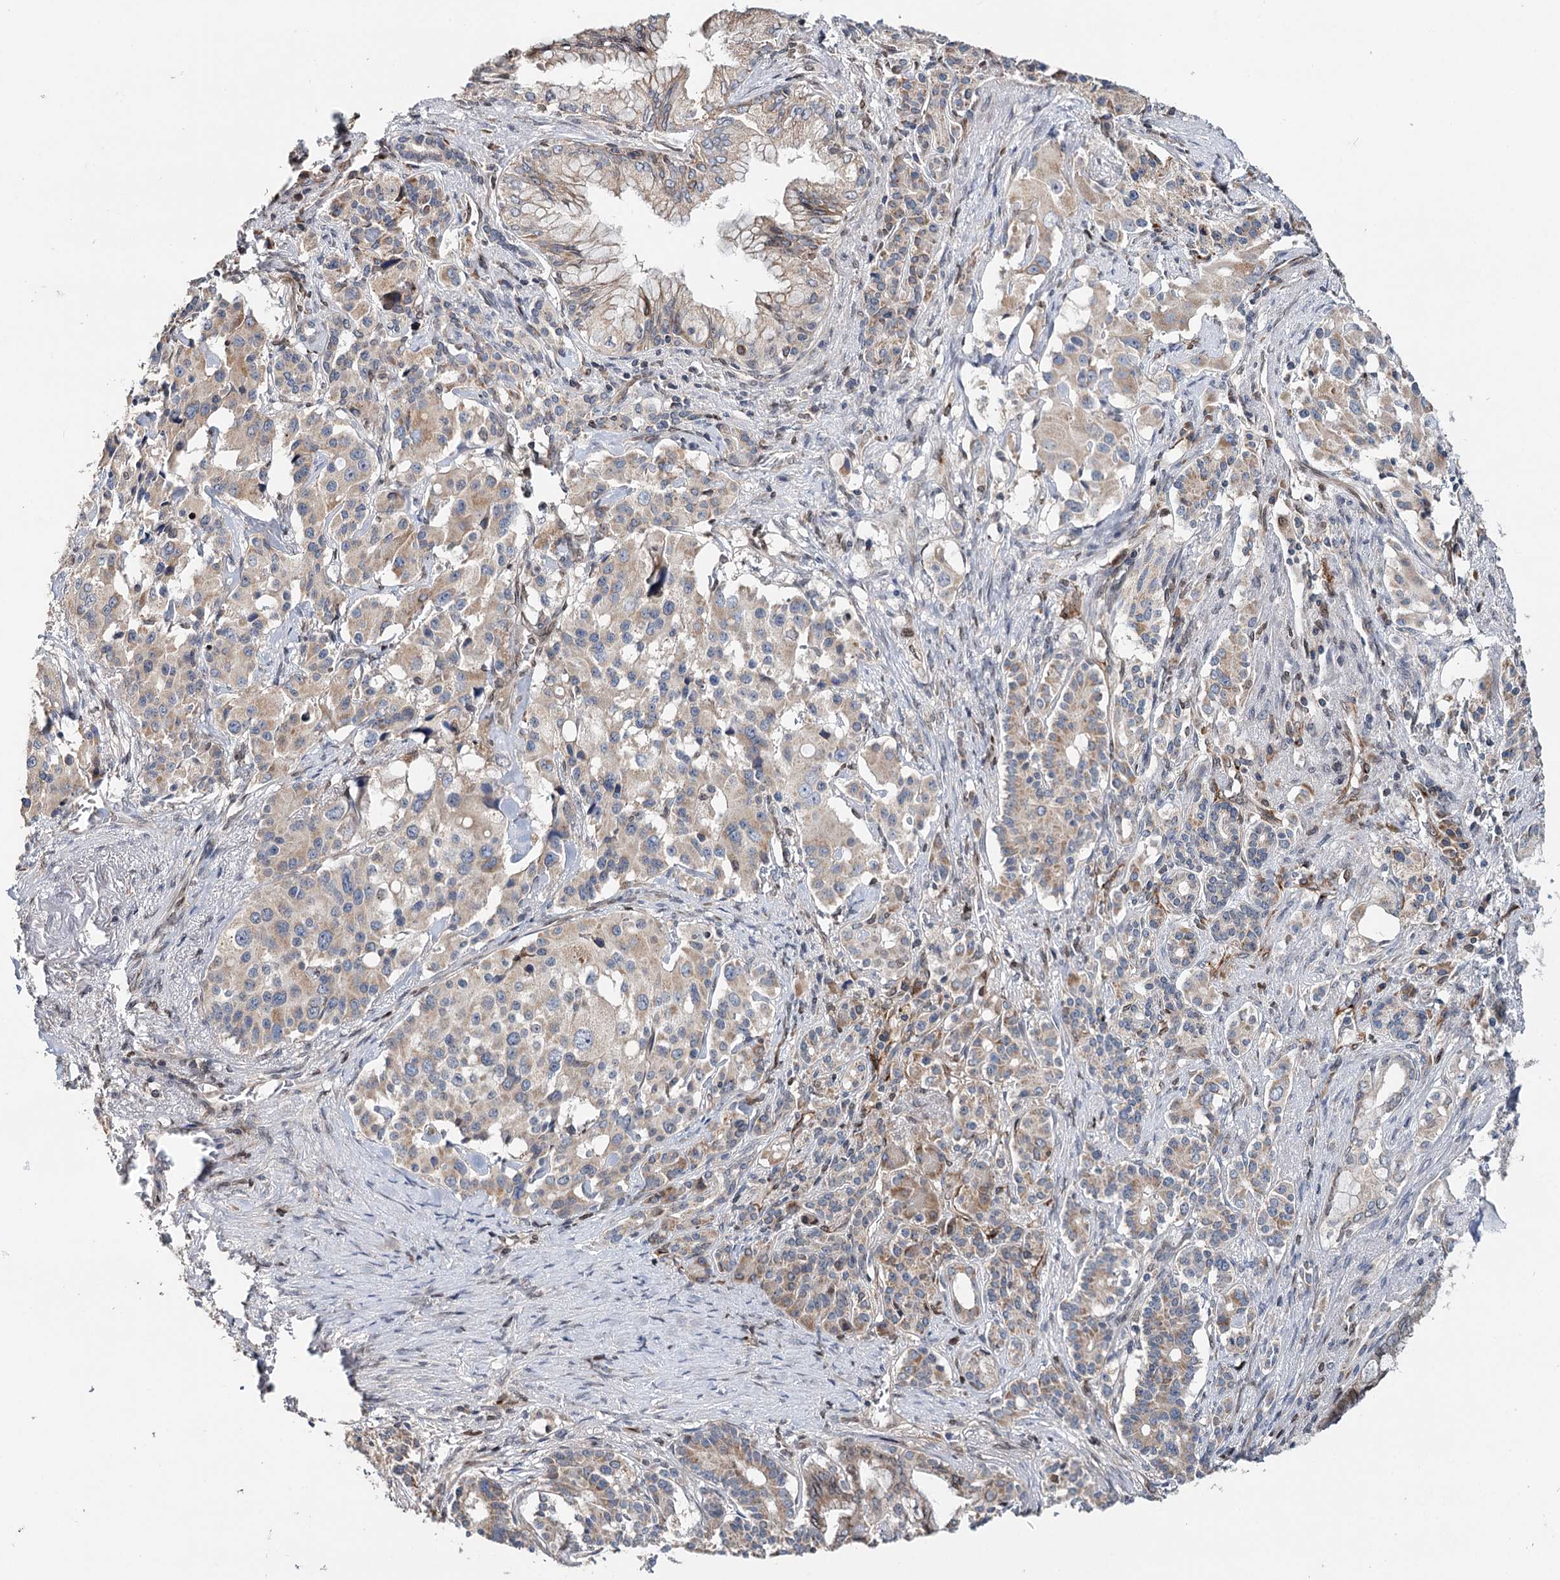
{"staining": {"intensity": "weak", "quantity": "25%-75%", "location": "cytoplasmic/membranous"}, "tissue": "pancreatic cancer", "cell_type": "Tumor cells", "image_type": "cancer", "snomed": [{"axis": "morphology", "description": "Adenocarcinoma, NOS"}, {"axis": "topography", "description": "Pancreas"}], "caption": "Tumor cells show low levels of weak cytoplasmic/membranous positivity in about 25%-75% of cells in human pancreatic adenocarcinoma. (DAB (3,3'-diaminobenzidine) = brown stain, brightfield microscopy at high magnification).", "gene": "CFAP46", "patient": {"sex": "female", "age": 74}}